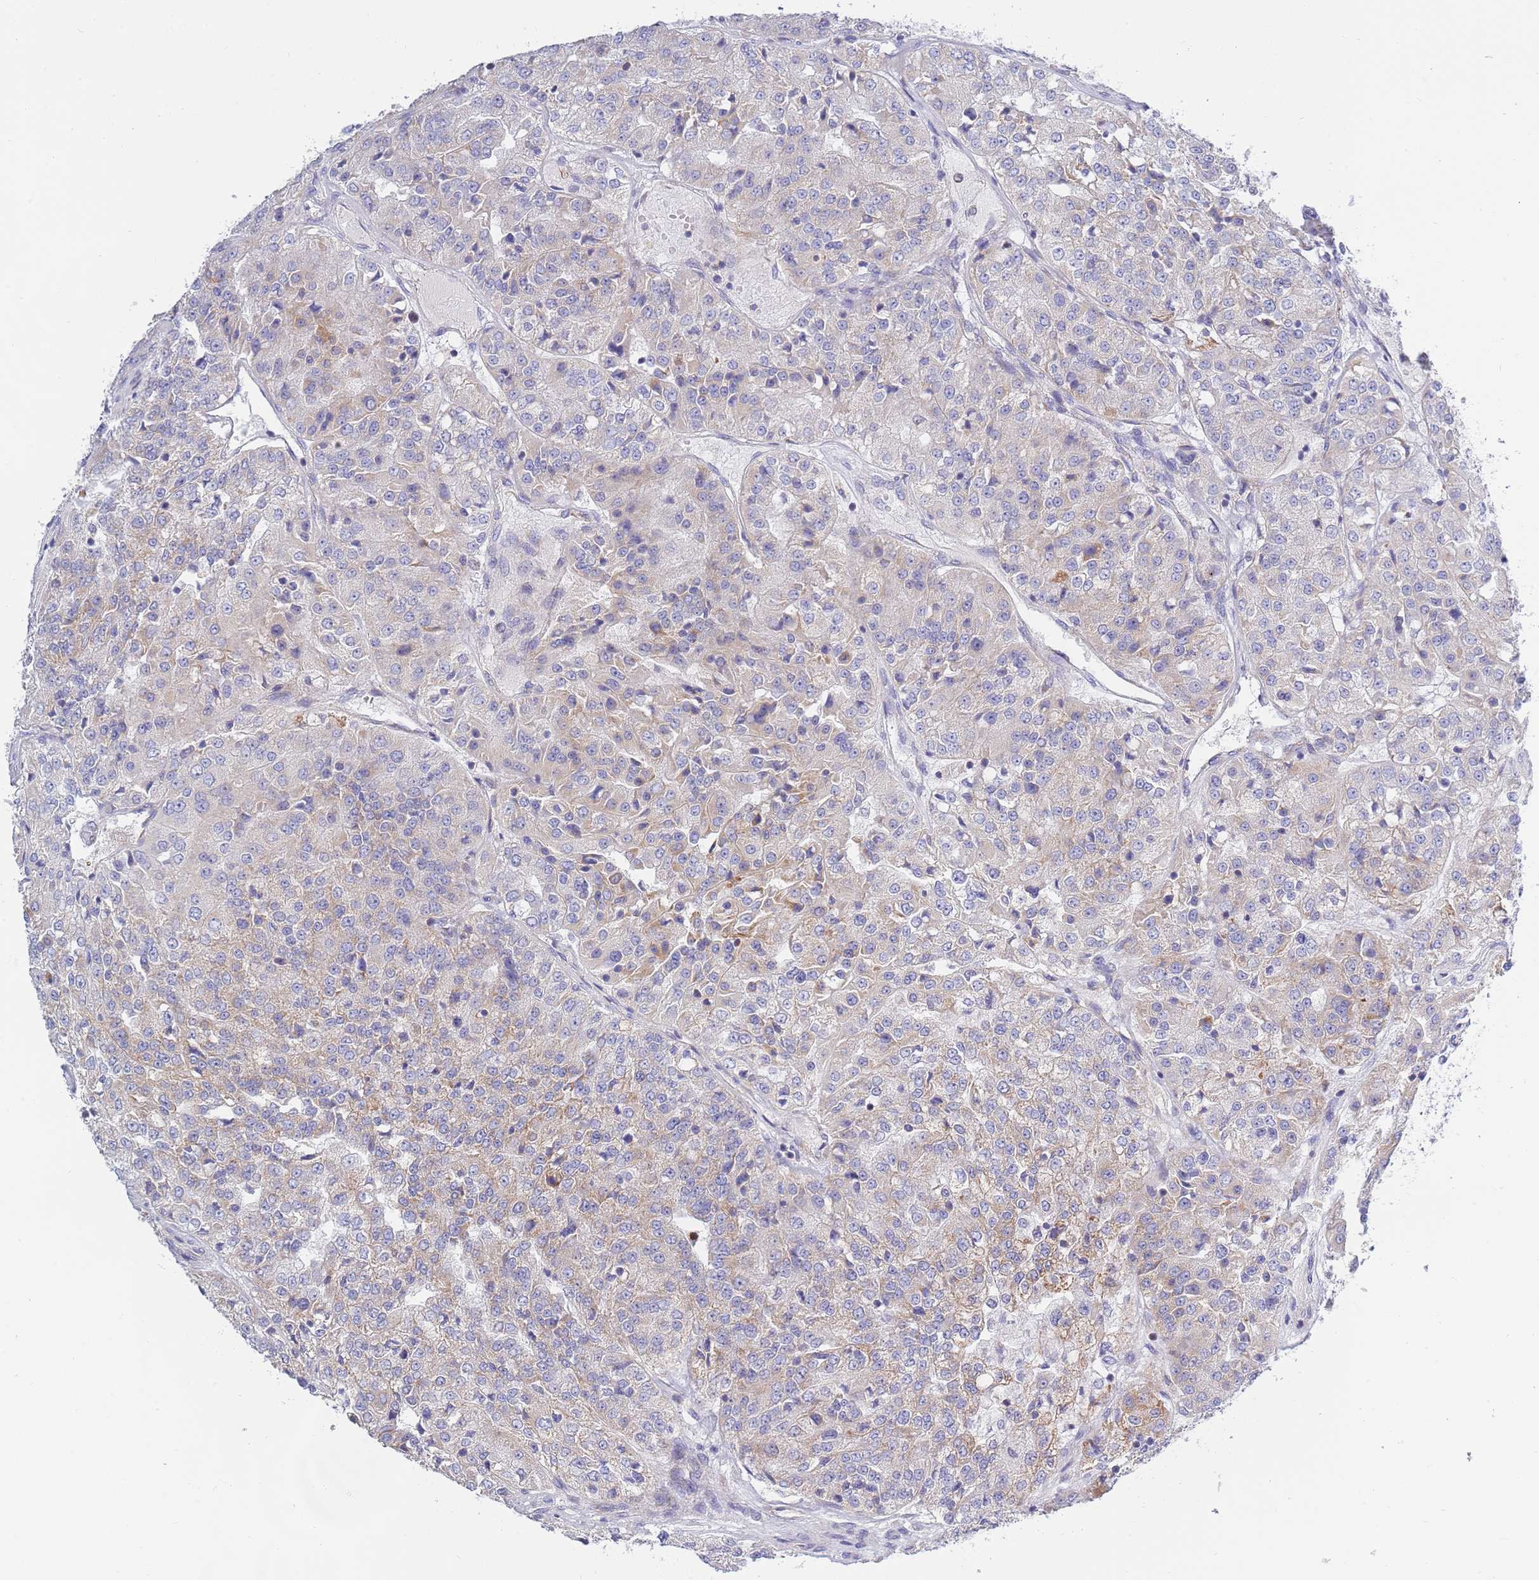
{"staining": {"intensity": "moderate", "quantity": "<25%", "location": "cytoplasmic/membranous"}, "tissue": "renal cancer", "cell_type": "Tumor cells", "image_type": "cancer", "snomed": [{"axis": "morphology", "description": "Adenocarcinoma, NOS"}, {"axis": "topography", "description": "Kidney"}], "caption": "The histopathology image displays immunohistochemical staining of renal adenocarcinoma. There is moderate cytoplasmic/membranous expression is present in approximately <25% of tumor cells.", "gene": "EMC8", "patient": {"sex": "female", "age": 63}}